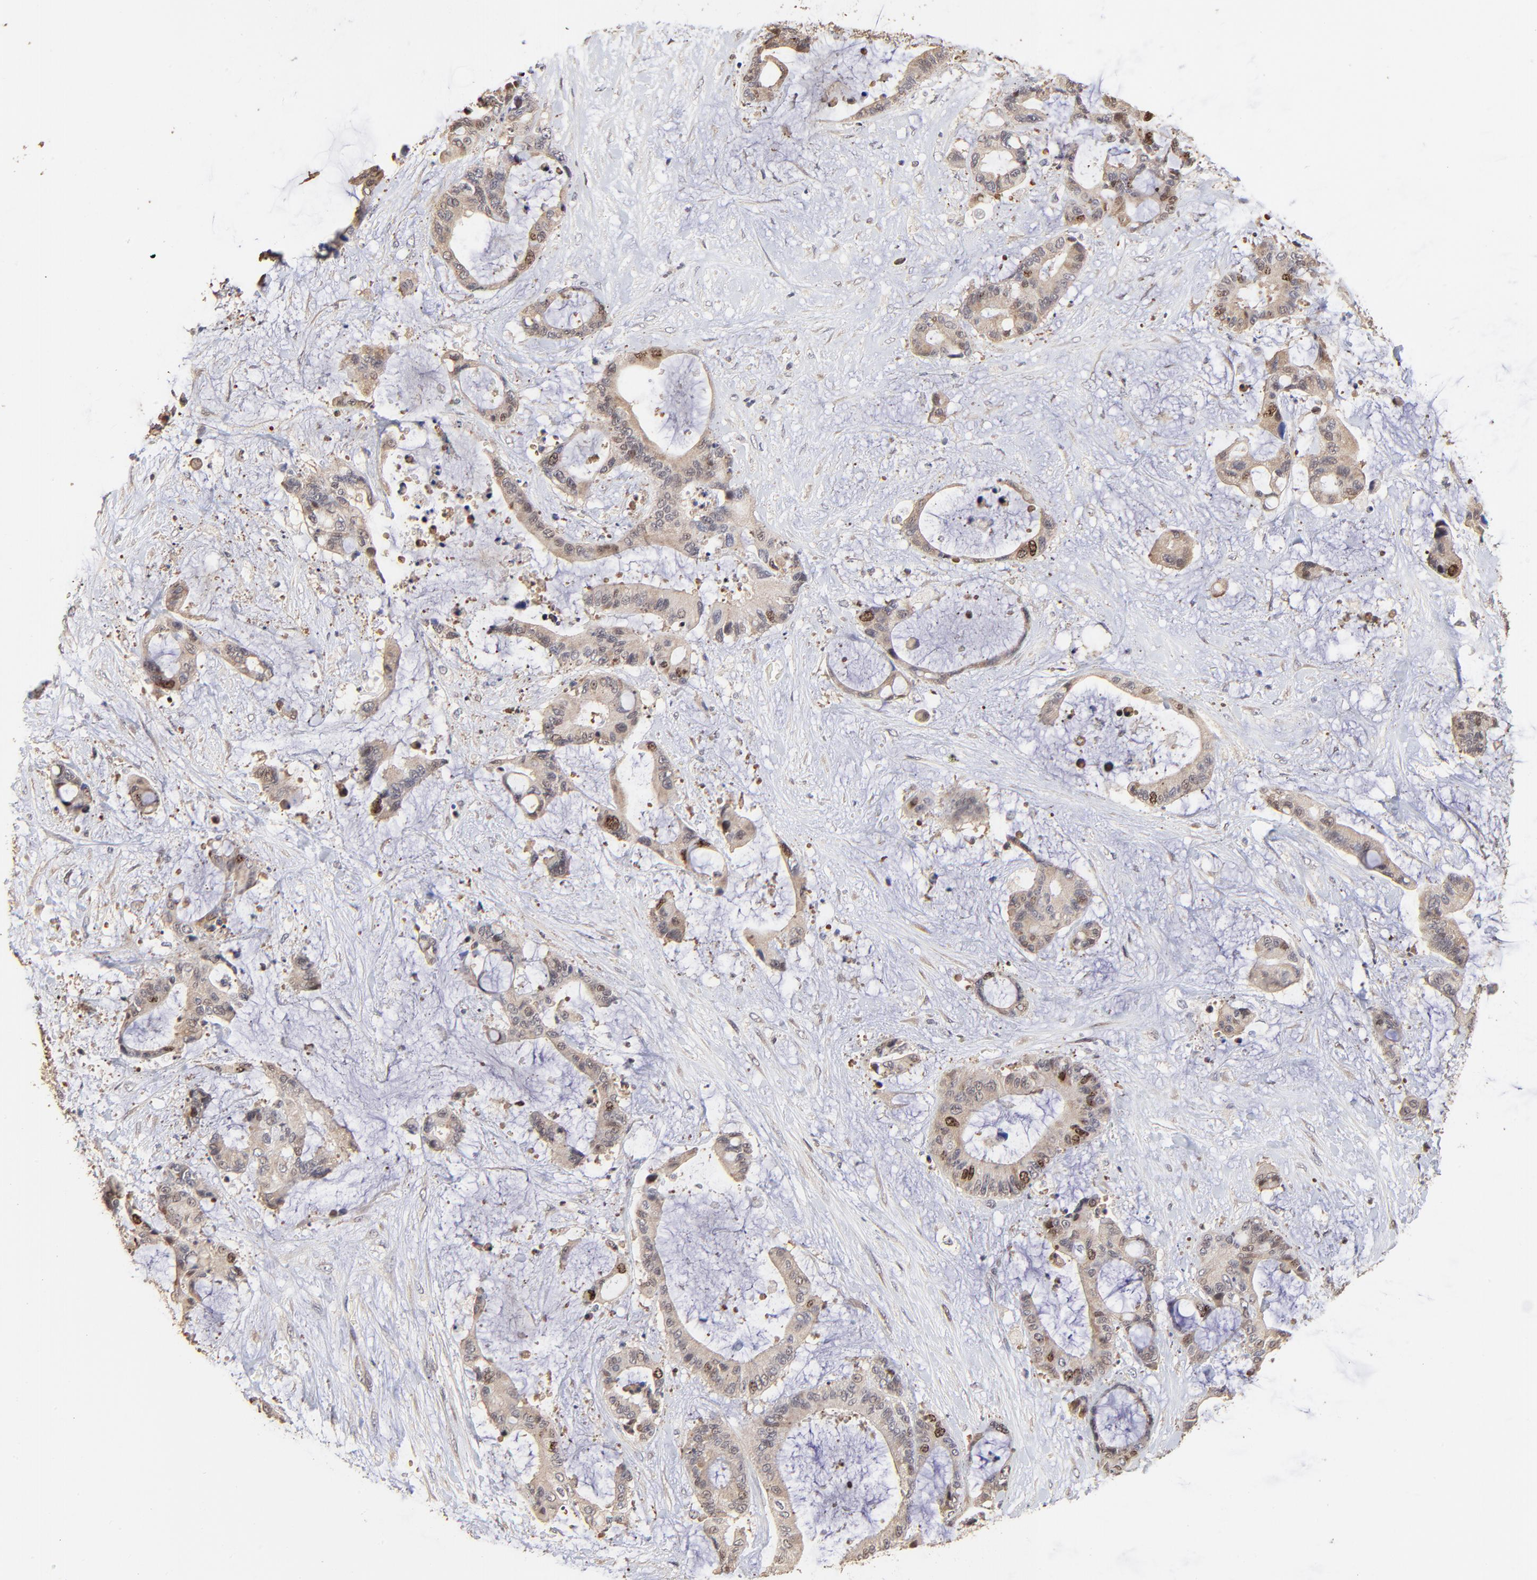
{"staining": {"intensity": "moderate", "quantity": "25%-75%", "location": "cytoplasmic/membranous,nuclear"}, "tissue": "liver cancer", "cell_type": "Tumor cells", "image_type": "cancer", "snomed": [{"axis": "morphology", "description": "Cholangiocarcinoma"}, {"axis": "topography", "description": "Liver"}], "caption": "Liver cancer (cholangiocarcinoma) stained with a brown dye exhibits moderate cytoplasmic/membranous and nuclear positive positivity in approximately 25%-75% of tumor cells.", "gene": "BIRC5", "patient": {"sex": "female", "age": 73}}